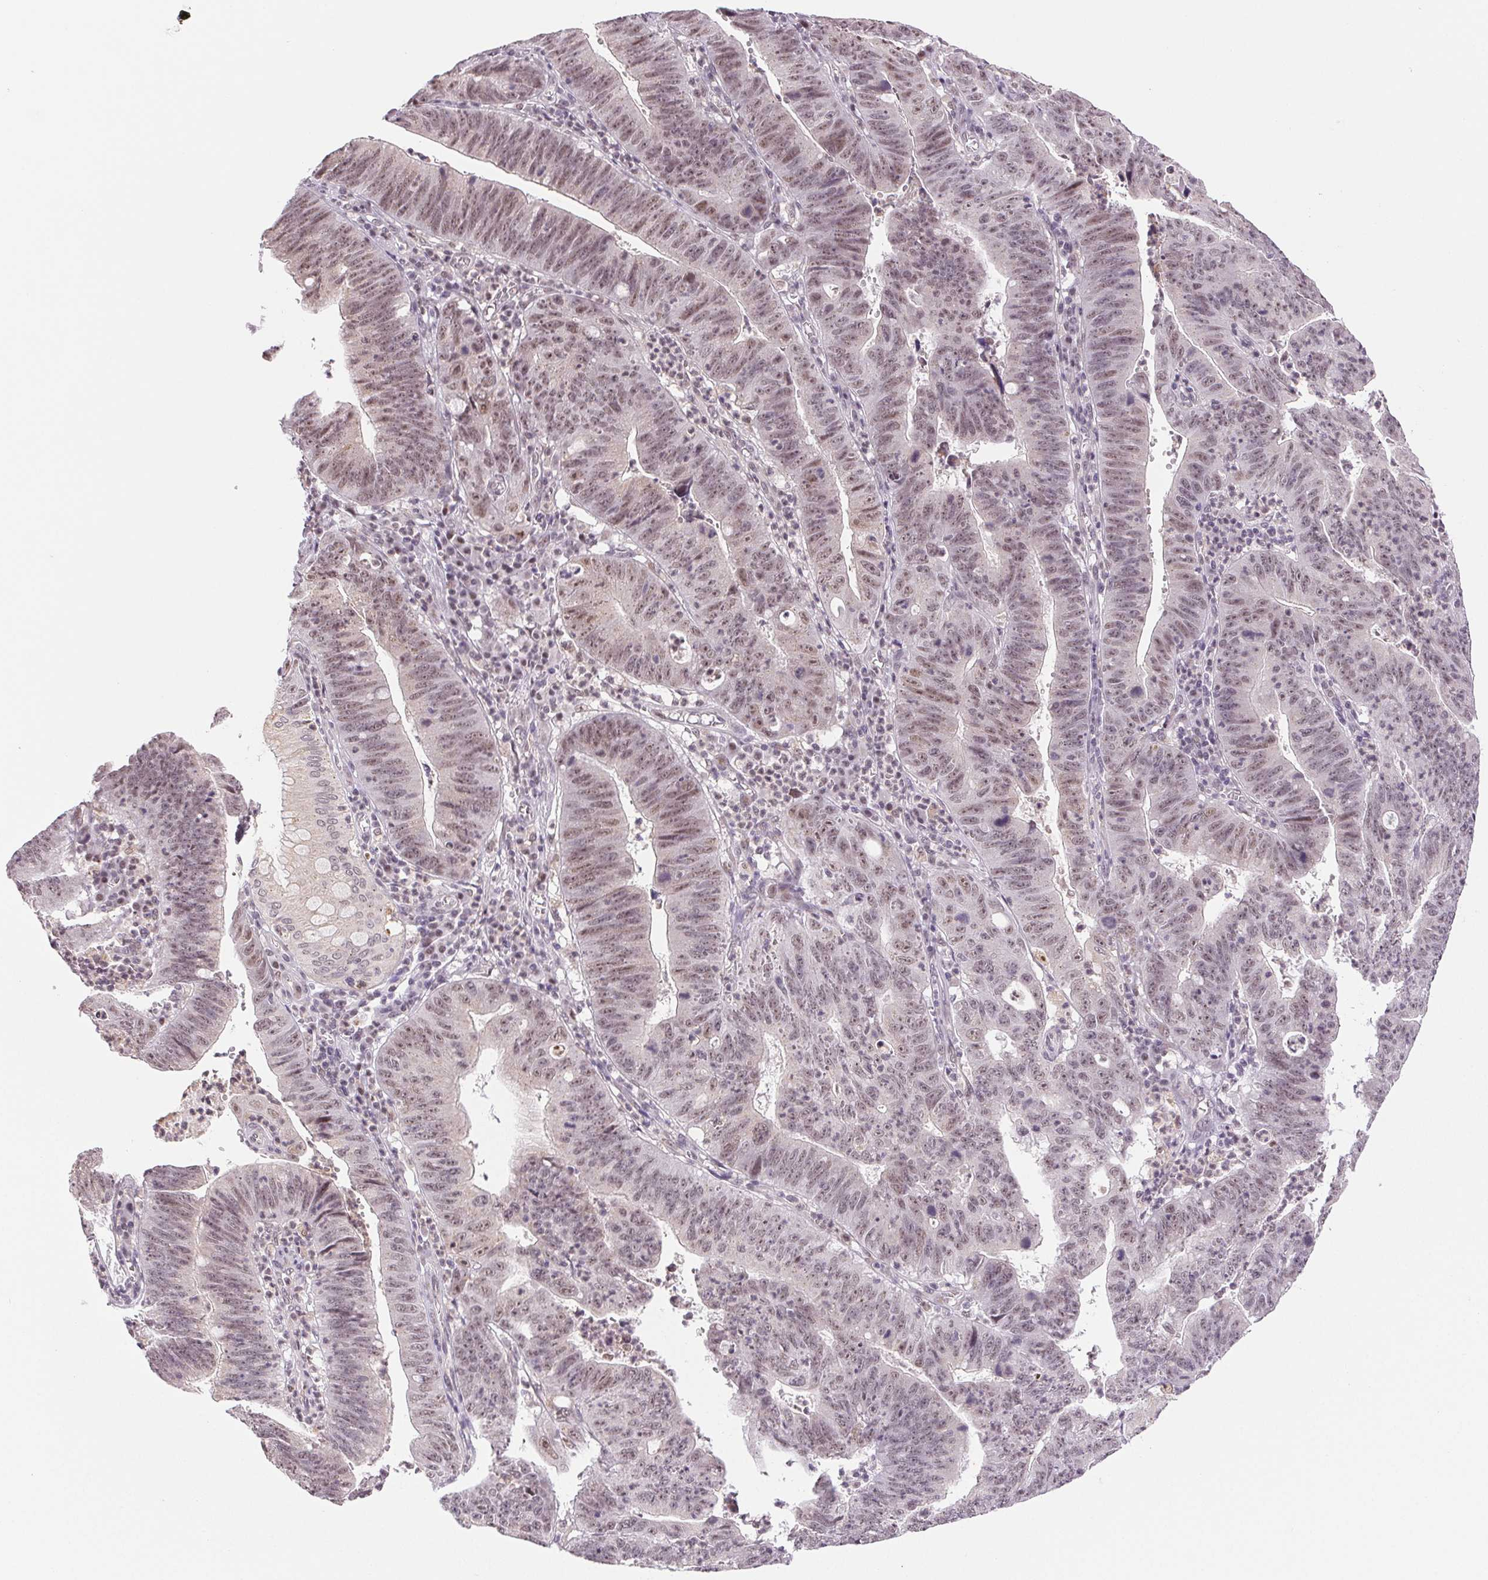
{"staining": {"intensity": "weak", "quantity": ">75%", "location": "nuclear"}, "tissue": "stomach cancer", "cell_type": "Tumor cells", "image_type": "cancer", "snomed": [{"axis": "morphology", "description": "Adenocarcinoma, NOS"}, {"axis": "topography", "description": "Stomach"}], "caption": "This is a micrograph of immunohistochemistry (IHC) staining of stomach adenocarcinoma, which shows weak staining in the nuclear of tumor cells.", "gene": "GRHL3", "patient": {"sex": "male", "age": 59}}